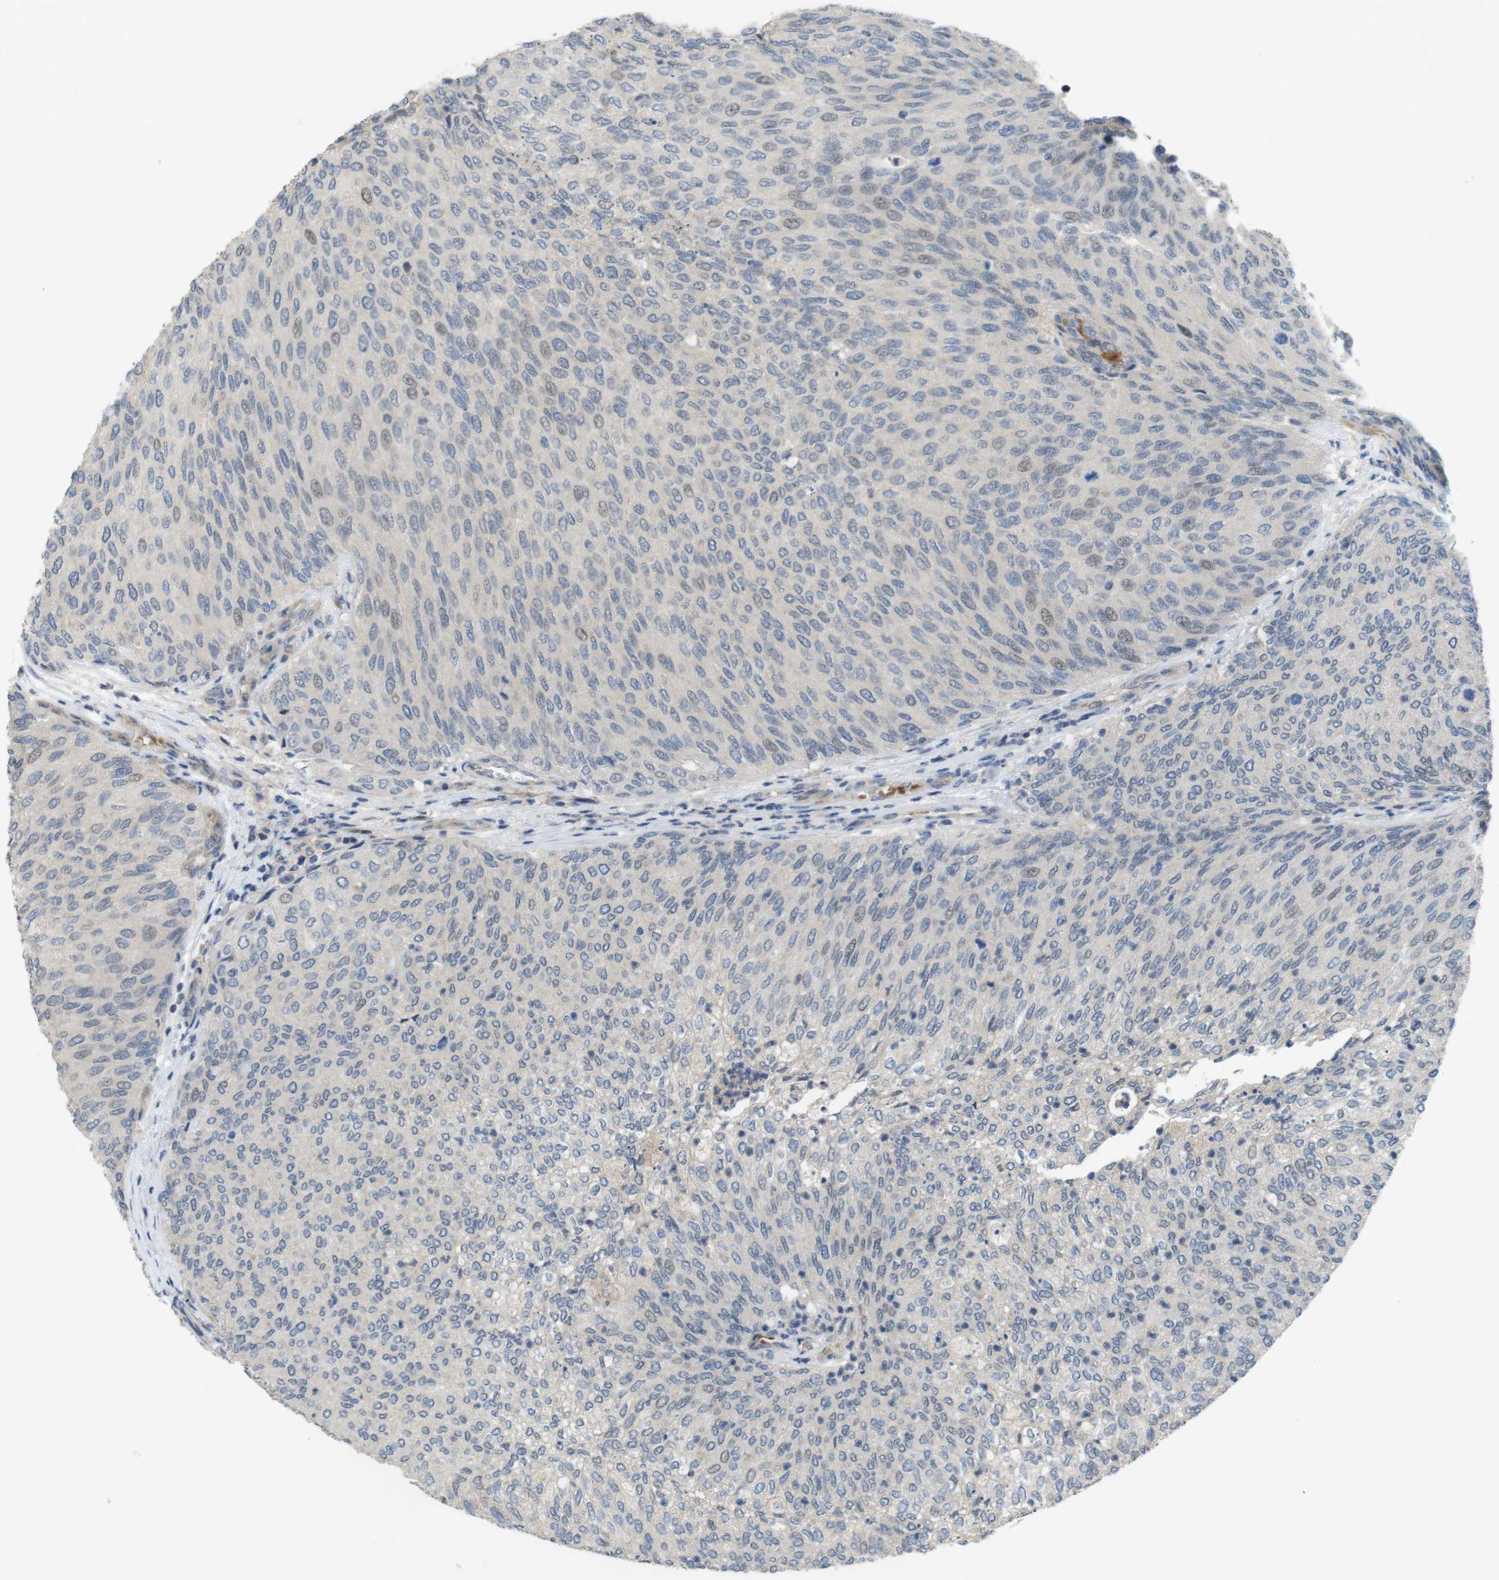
{"staining": {"intensity": "negative", "quantity": "none", "location": "none"}, "tissue": "urothelial cancer", "cell_type": "Tumor cells", "image_type": "cancer", "snomed": [{"axis": "morphology", "description": "Urothelial carcinoma, Low grade"}, {"axis": "topography", "description": "Urinary bladder"}], "caption": "The immunohistochemistry histopathology image has no significant expression in tumor cells of urothelial cancer tissue. (Immunohistochemistry, brightfield microscopy, high magnification).", "gene": "ABHD15", "patient": {"sex": "female", "age": 79}}